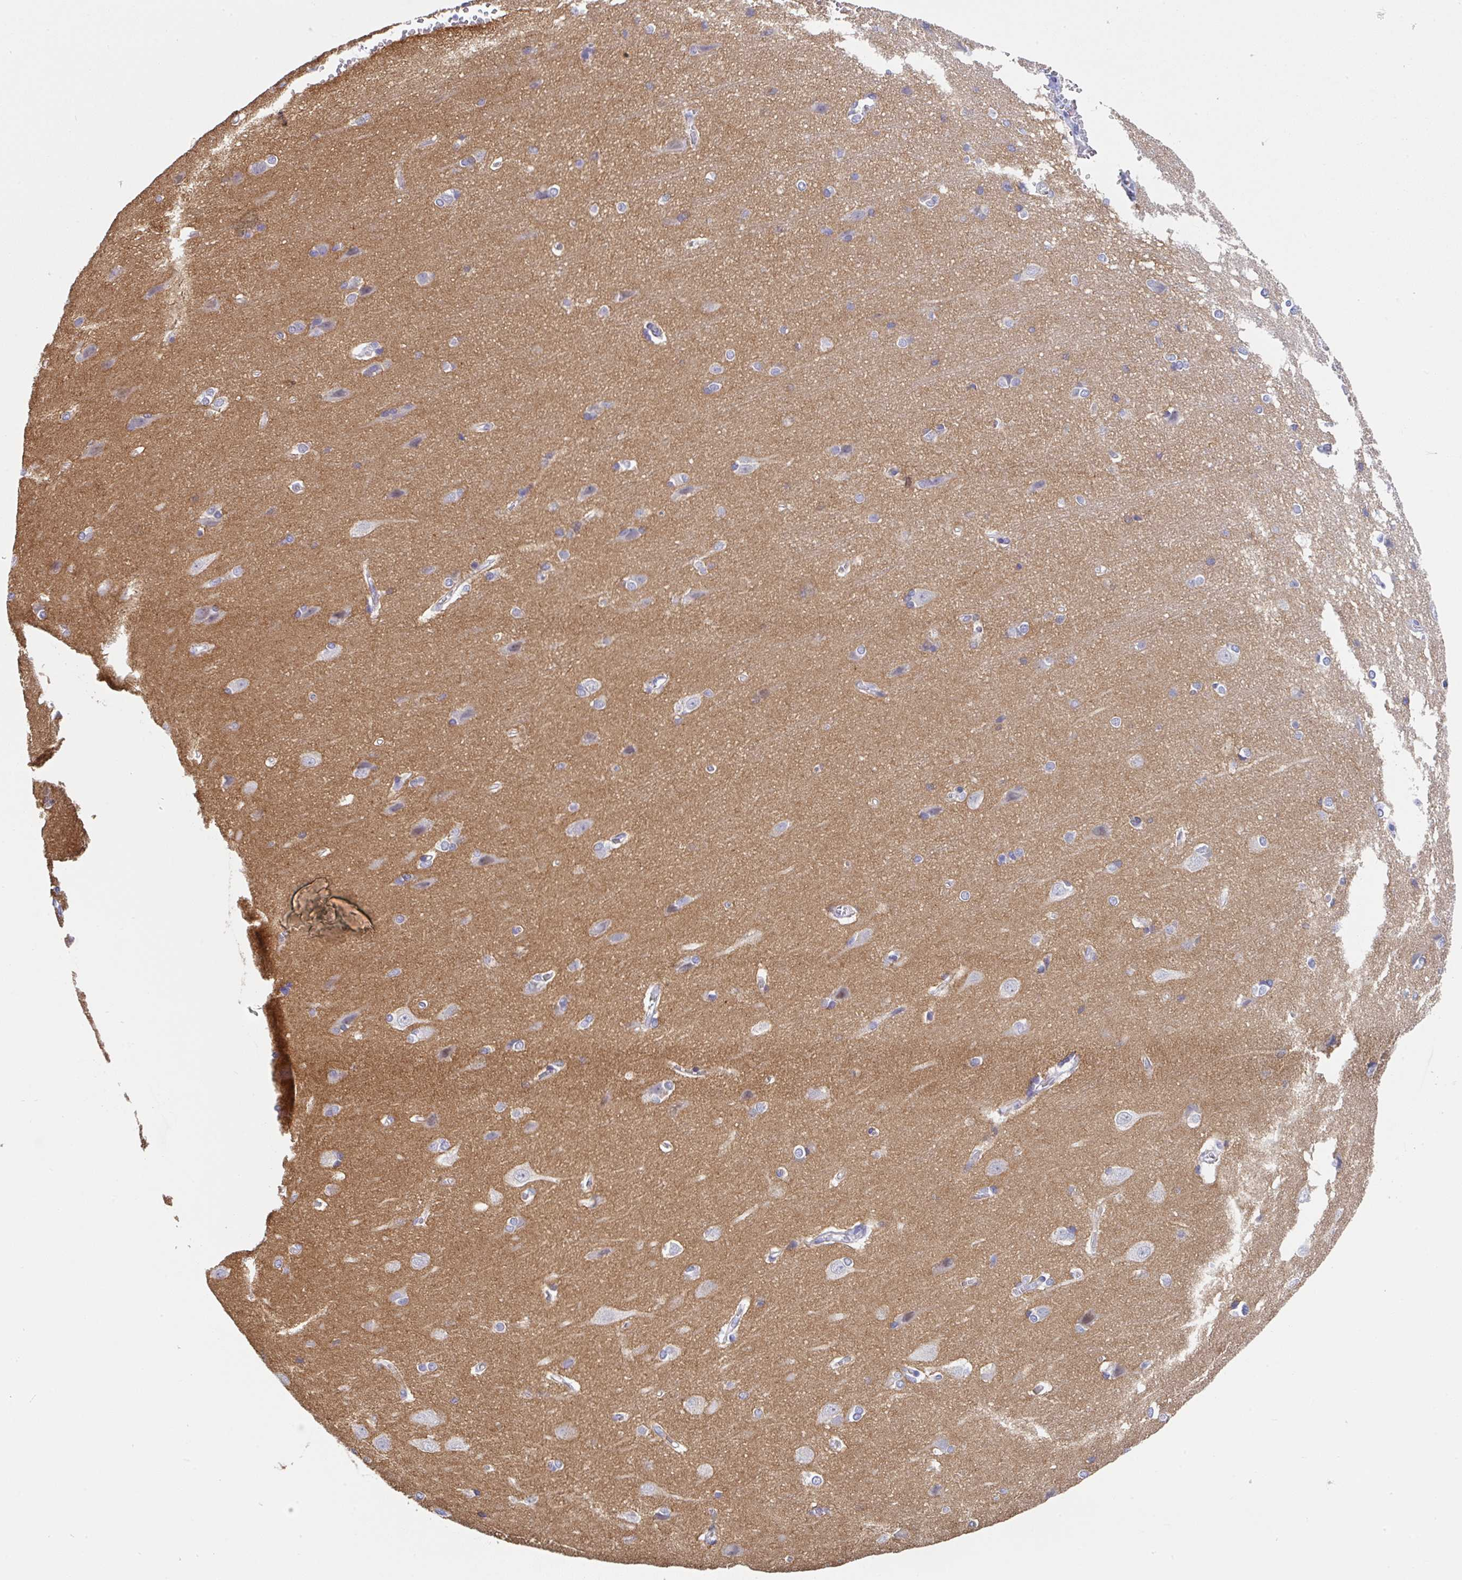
{"staining": {"intensity": "negative", "quantity": "none", "location": "none"}, "tissue": "cerebral cortex", "cell_type": "Endothelial cells", "image_type": "normal", "snomed": [{"axis": "morphology", "description": "Normal tissue, NOS"}, {"axis": "topography", "description": "Cerebral cortex"}], "caption": "This is a micrograph of IHC staining of unremarkable cerebral cortex, which shows no expression in endothelial cells. (Brightfield microscopy of DAB (3,3'-diaminobenzidine) immunohistochemistry at high magnification).", "gene": "TNFRSF8", "patient": {"sex": "male", "age": 37}}